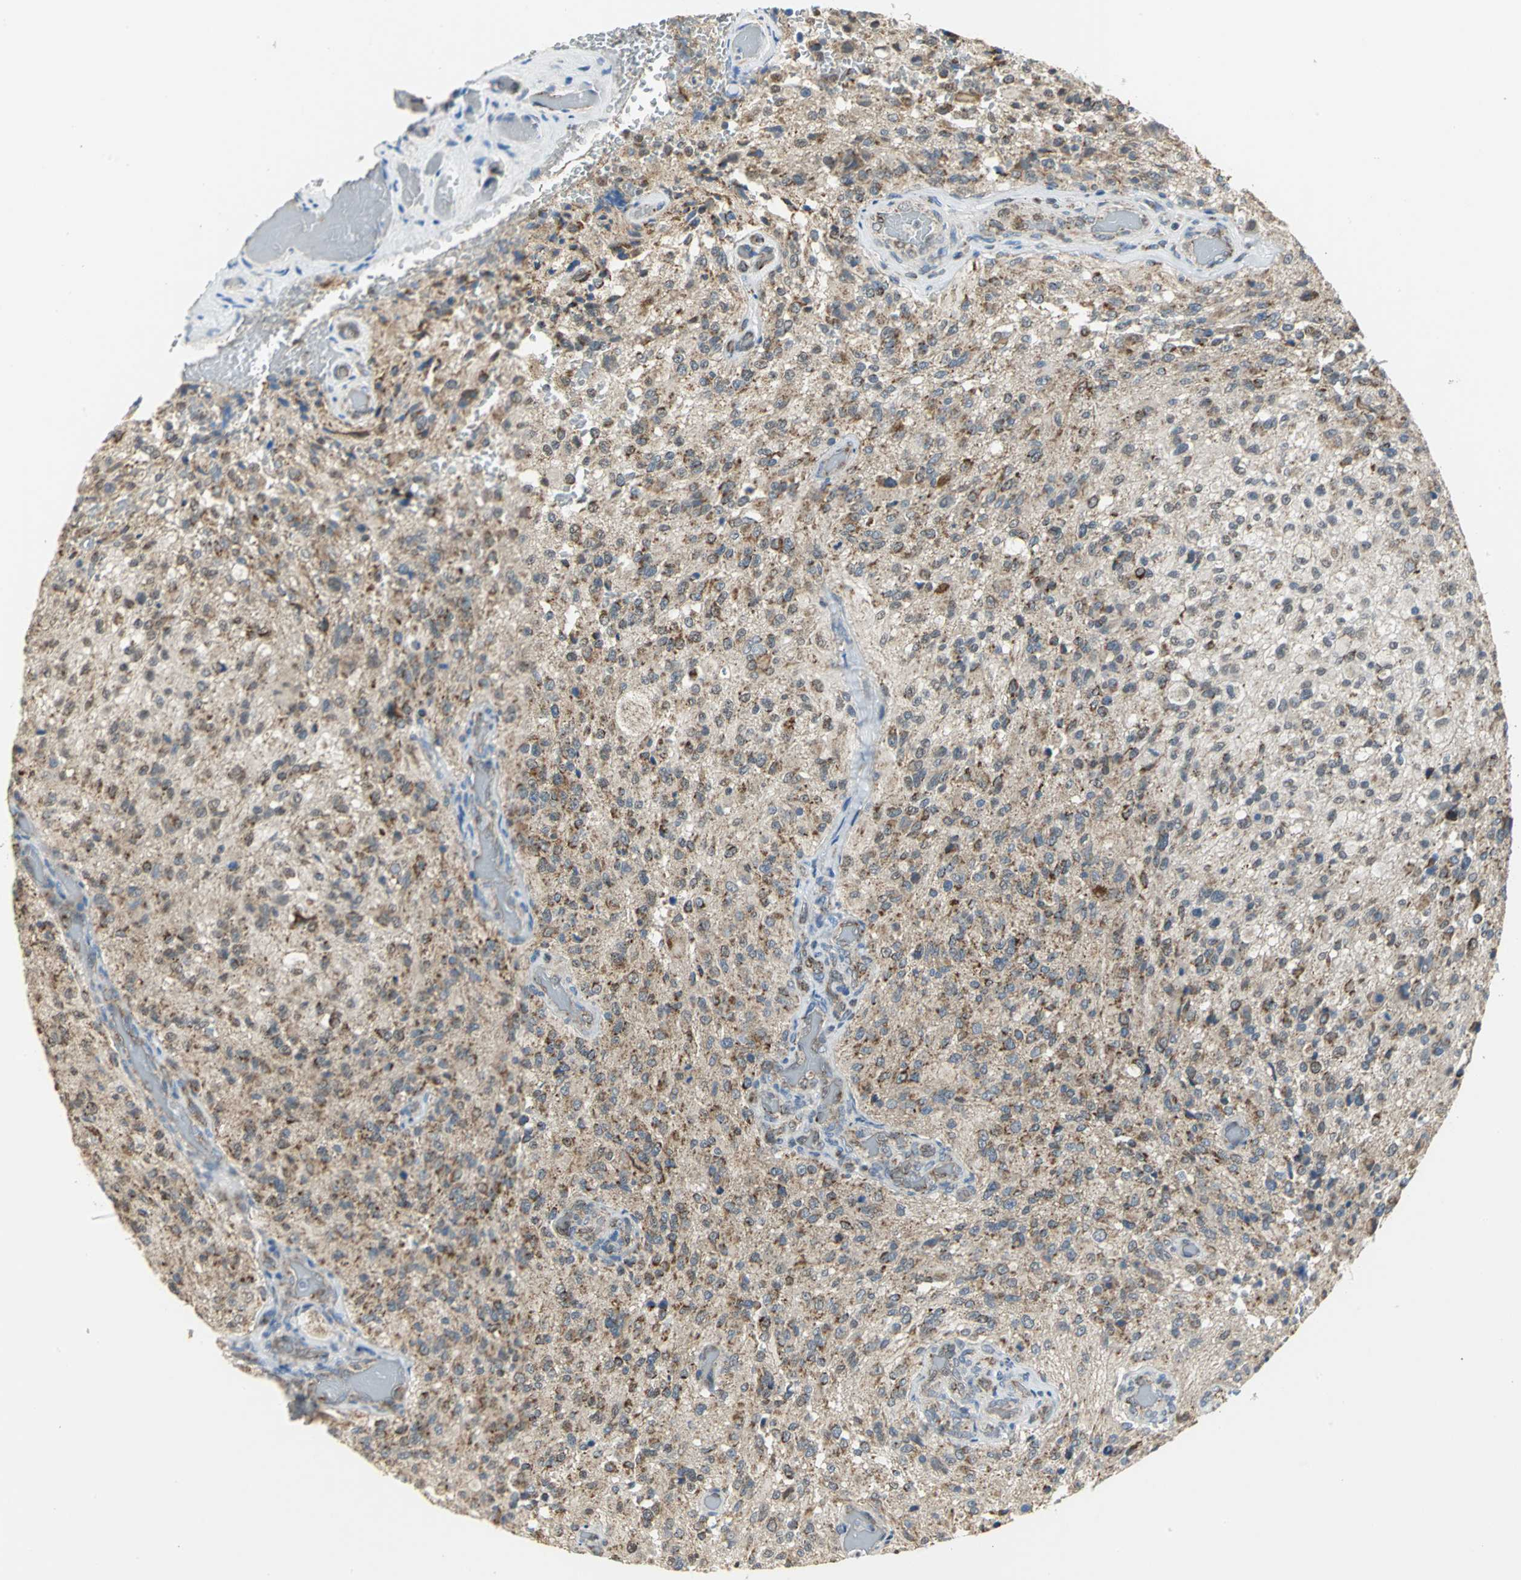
{"staining": {"intensity": "strong", "quantity": ">75%", "location": "cytoplasmic/membranous"}, "tissue": "glioma", "cell_type": "Tumor cells", "image_type": "cancer", "snomed": [{"axis": "morphology", "description": "Normal tissue, NOS"}, {"axis": "morphology", "description": "Glioma, malignant, High grade"}, {"axis": "topography", "description": "Cerebral cortex"}], "caption": "This photomicrograph reveals glioma stained with immunohistochemistry to label a protein in brown. The cytoplasmic/membranous of tumor cells show strong positivity for the protein. Nuclei are counter-stained blue.", "gene": "NDUFB5", "patient": {"sex": "male", "age": 56}}